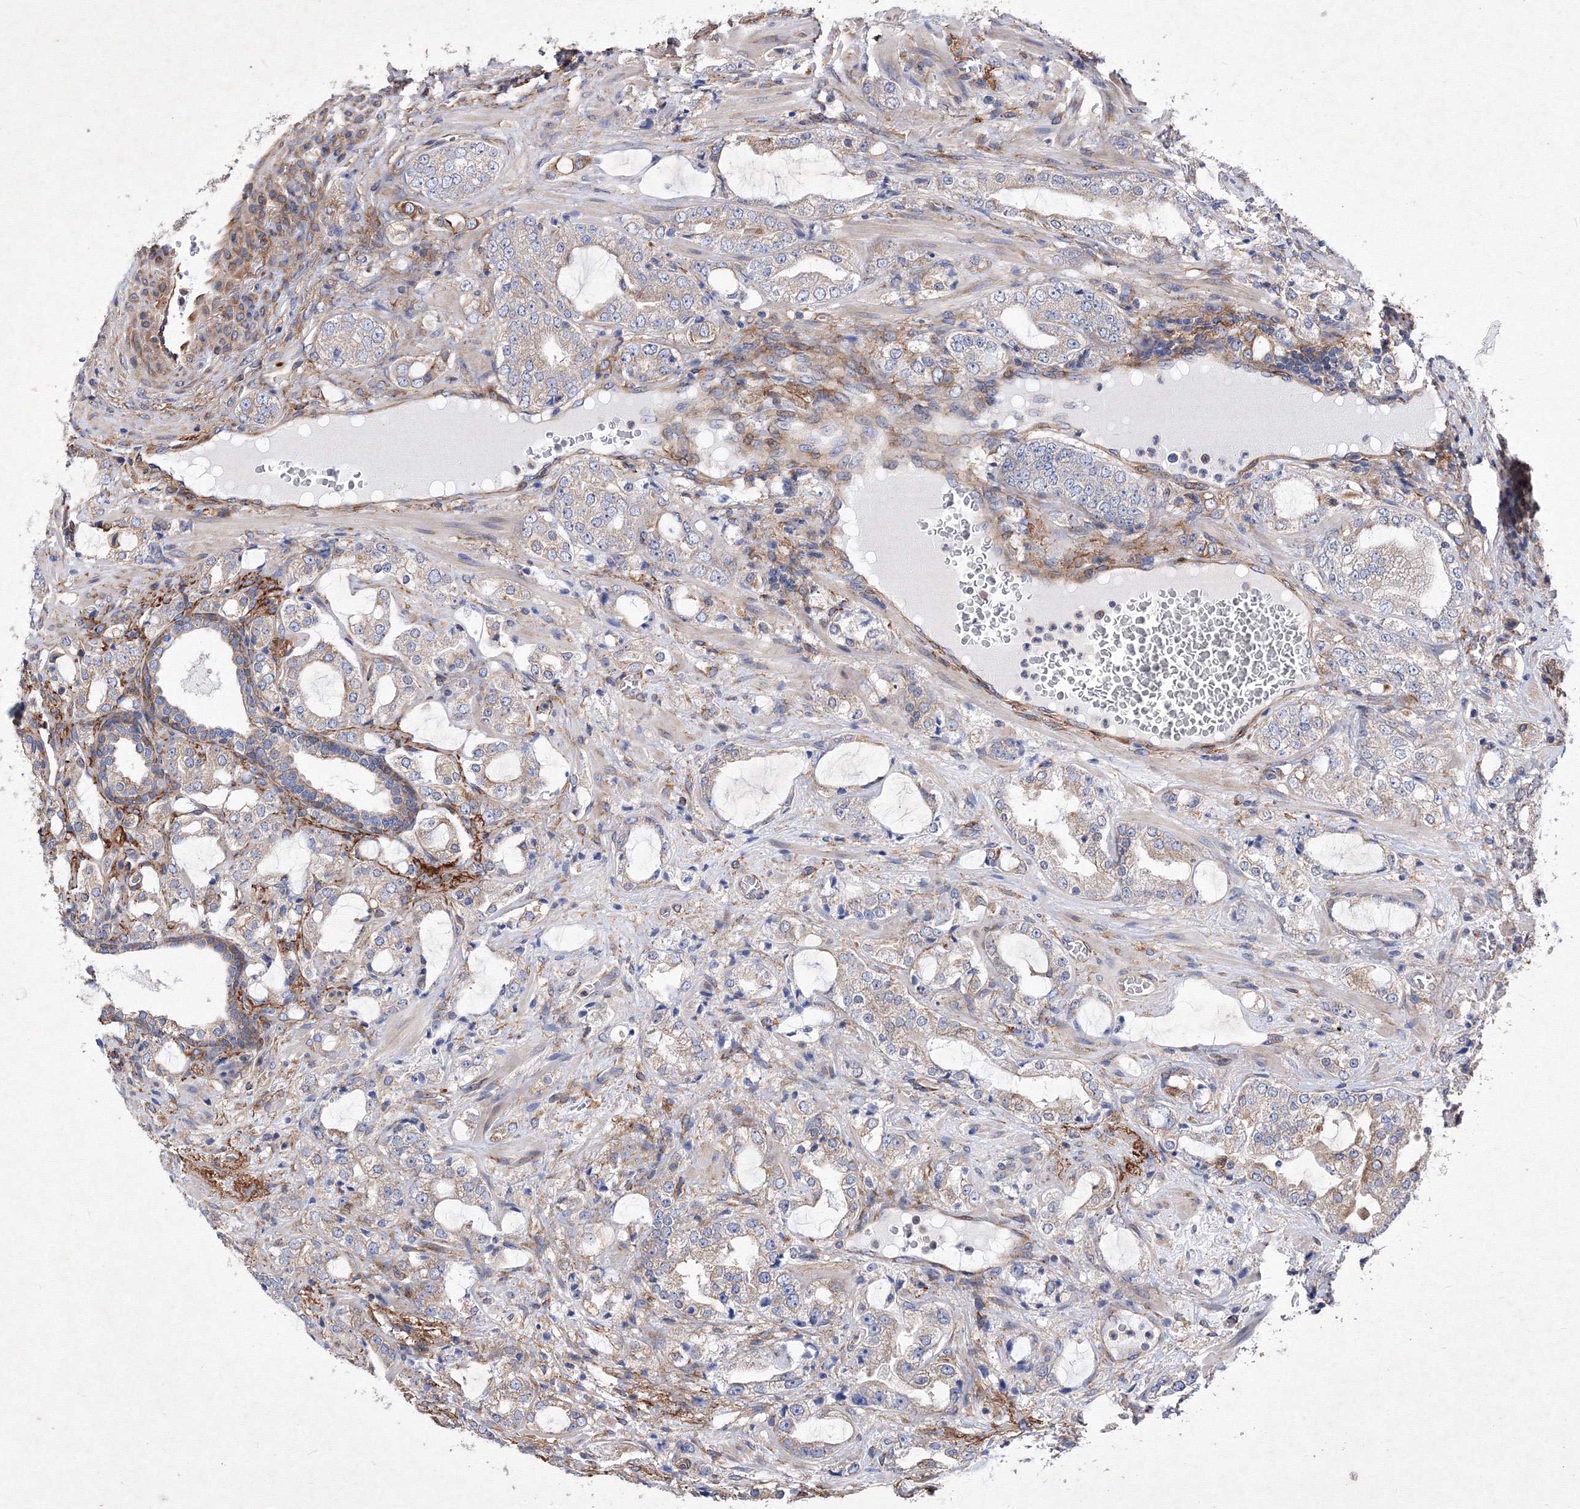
{"staining": {"intensity": "weak", "quantity": "<25%", "location": "cytoplasmic/membranous"}, "tissue": "prostate cancer", "cell_type": "Tumor cells", "image_type": "cancer", "snomed": [{"axis": "morphology", "description": "Adenocarcinoma, High grade"}, {"axis": "topography", "description": "Prostate"}], "caption": "Immunohistochemistry photomicrograph of prostate high-grade adenocarcinoma stained for a protein (brown), which reveals no expression in tumor cells. The staining was performed using DAB (3,3'-diaminobenzidine) to visualize the protein expression in brown, while the nuclei were stained in blue with hematoxylin (Magnification: 20x).", "gene": "SNX18", "patient": {"sex": "male", "age": 64}}